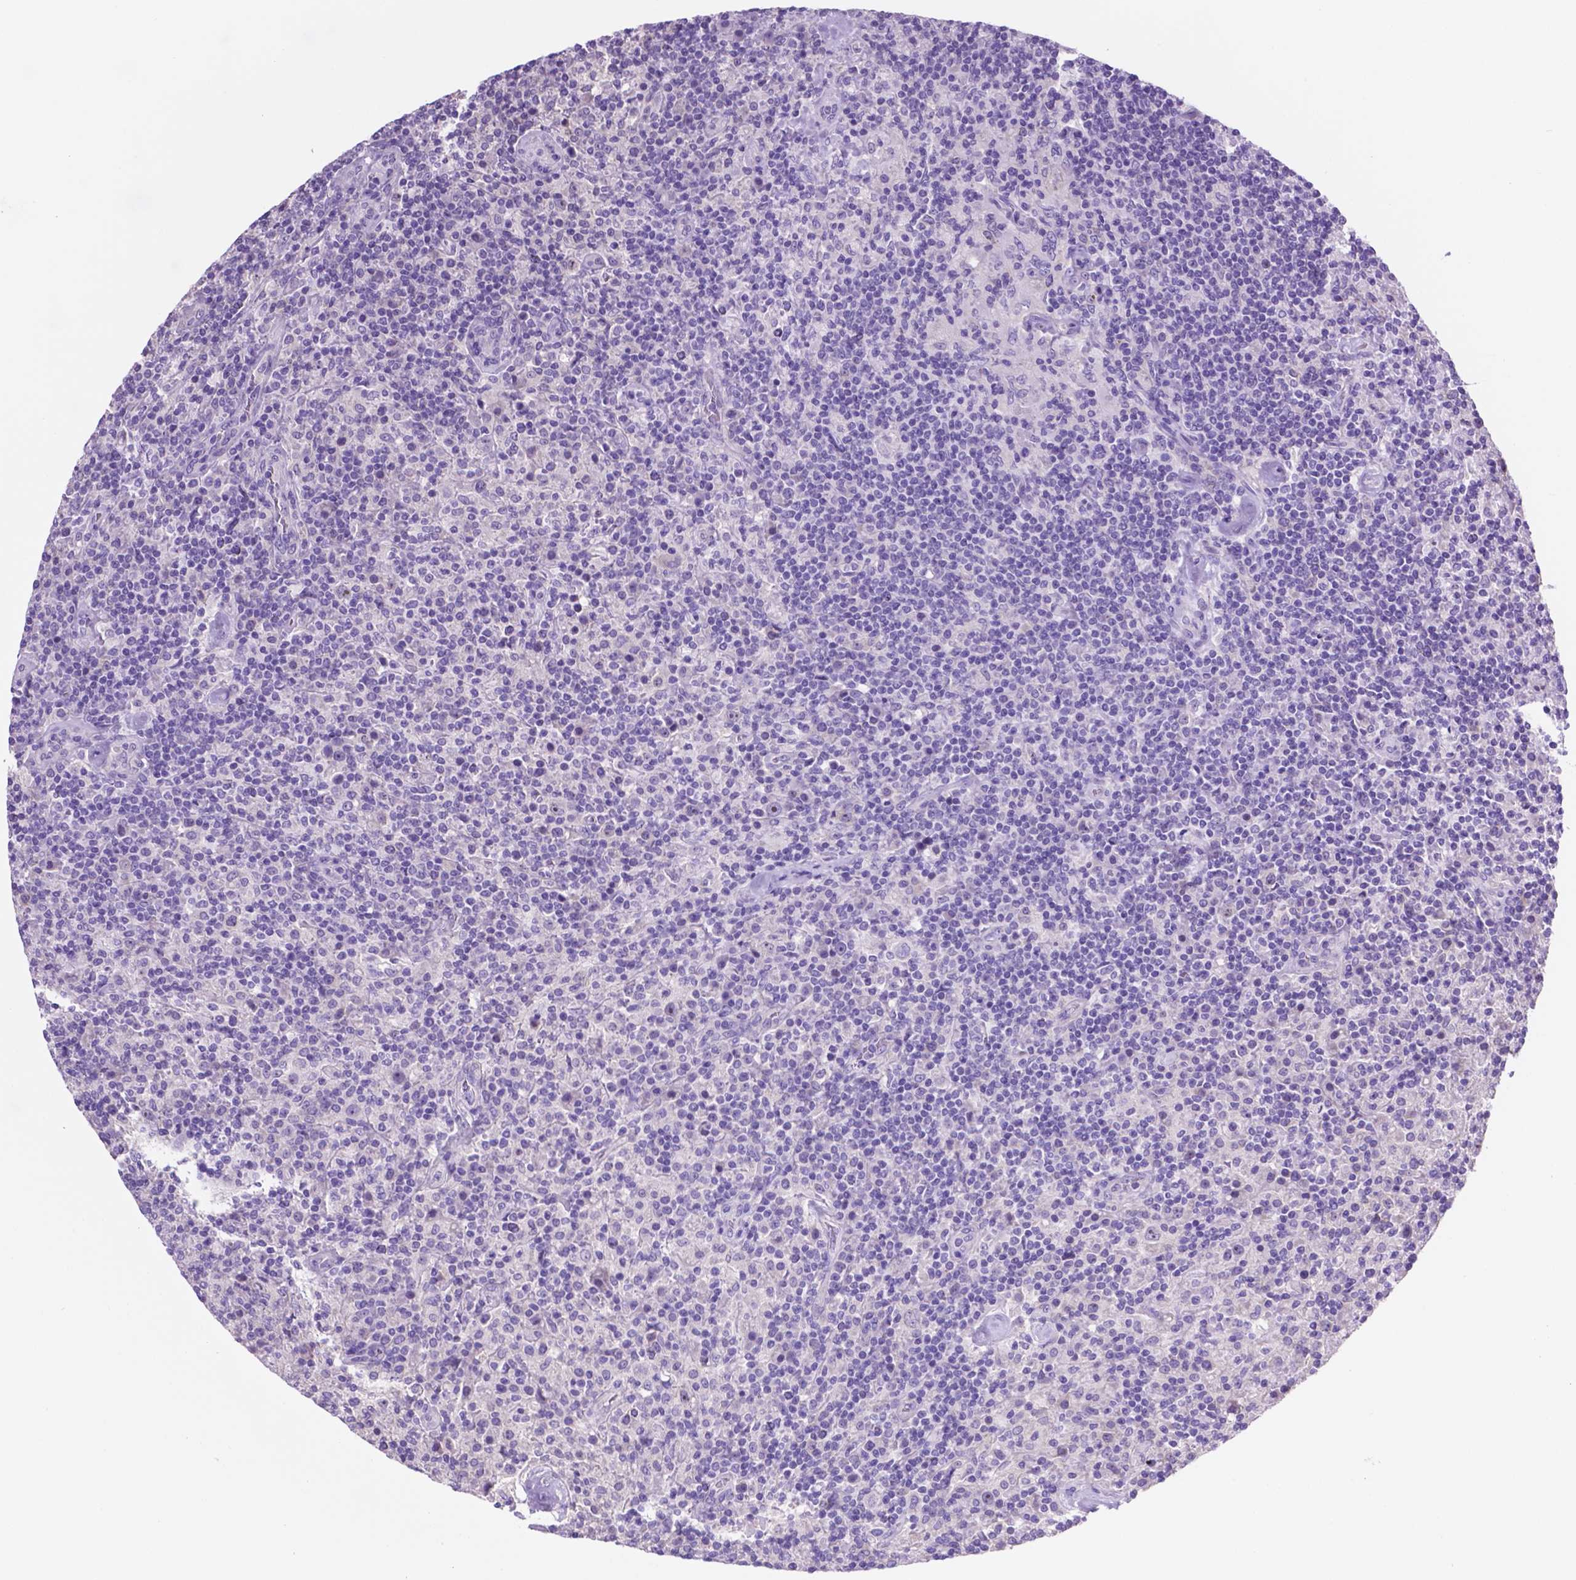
{"staining": {"intensity": "negative", "quantity": "none", "location": "none"}, "tissue": "lymphoma", "cell_type": "Tumor cells", "image_type": "cancer", "snomed": [{"axis": "morphology", "description": "Hodgkin's disease, NOS"}, {"axis": "topography", "description": "Lymph node"}], "caption": "An immunohistochemistry (IHC) micrograph of Hodgkin's disease is shown. There is no staining in tumor cells of Hodgkin's disease.", "gene": "SPDYA", "patient": {"sex": "male", "age": 70}}